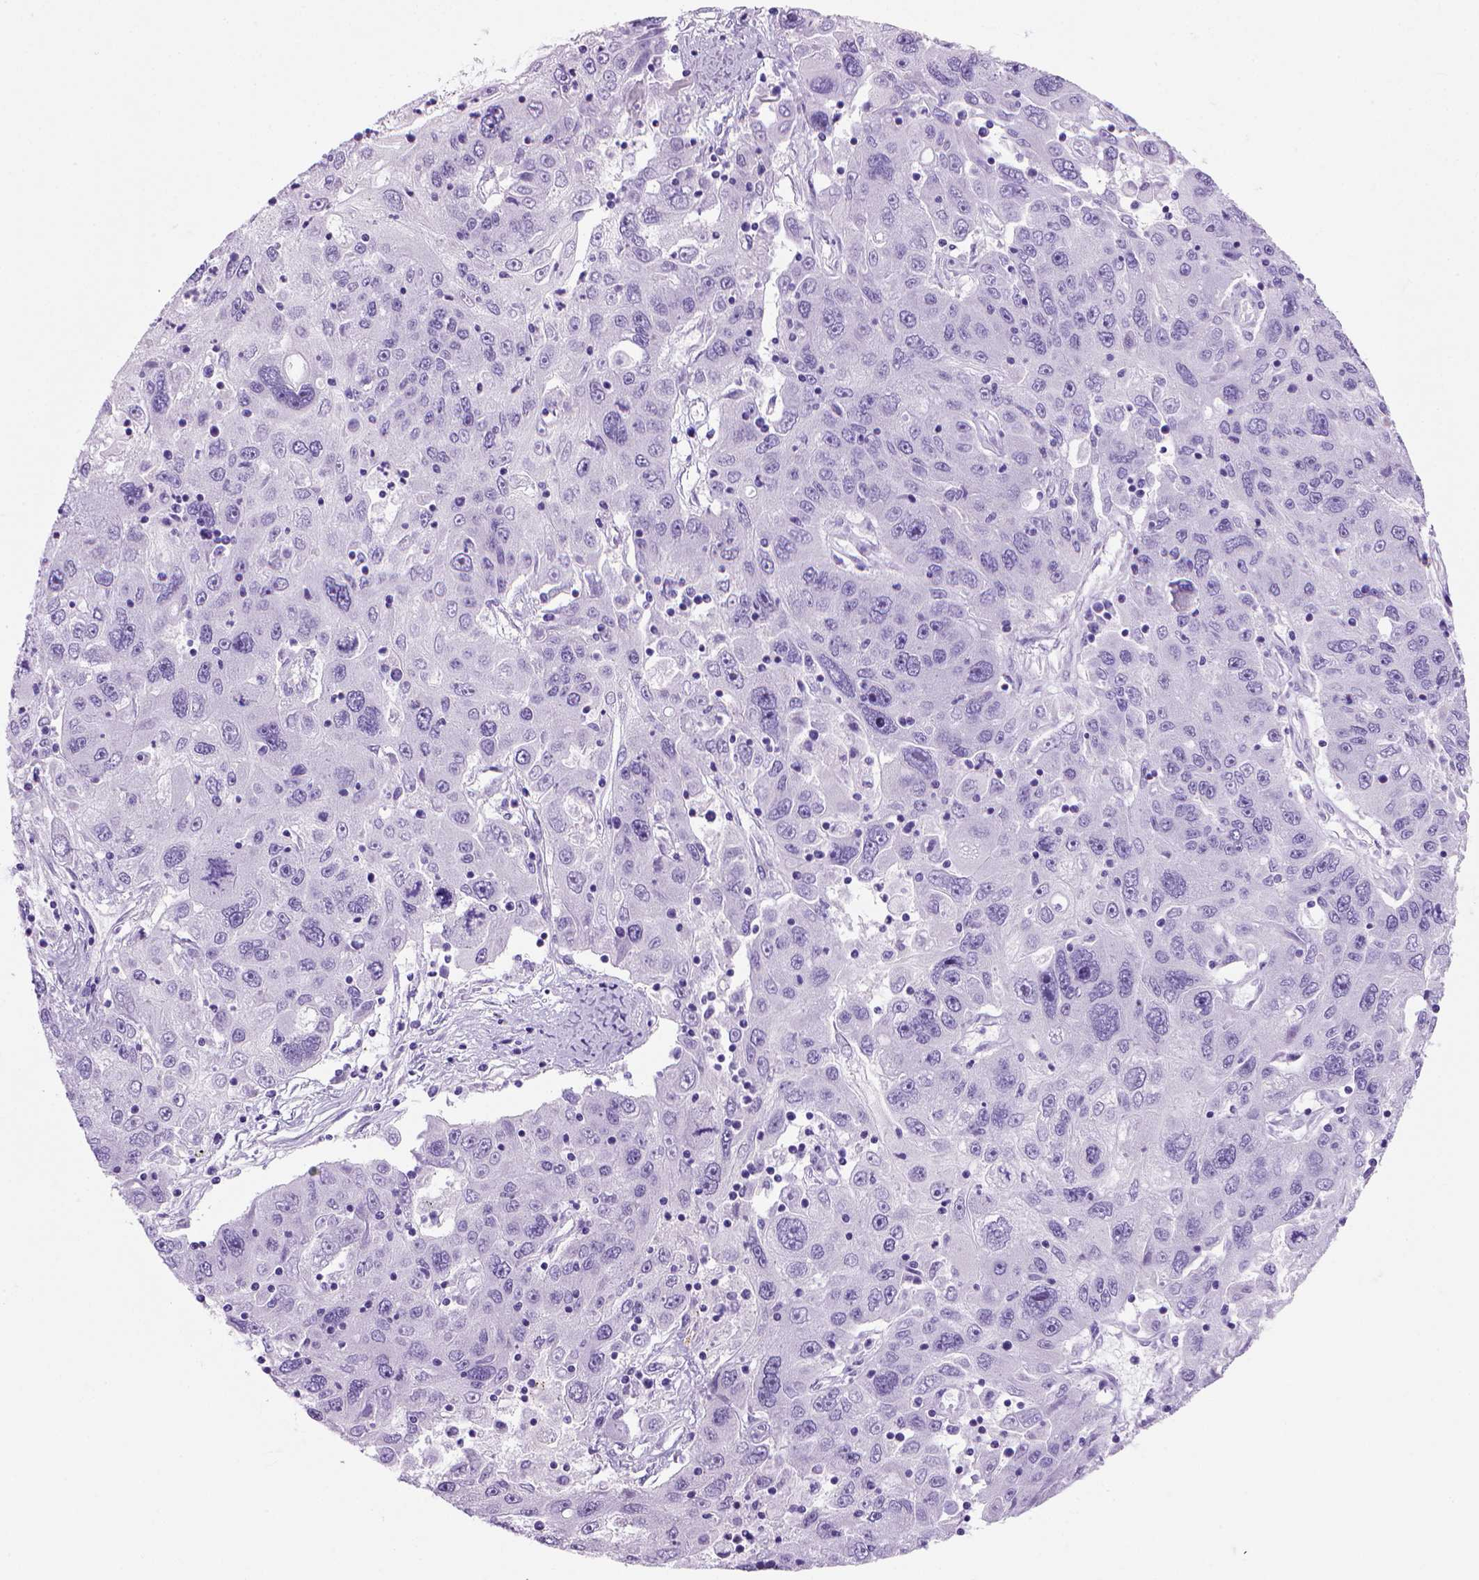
{"staining": {"intensity": "negative", "quantity": "none", "location": "none"}, "tissue": "stomach cancer", "cell_type": "Tumor cells", "image_type": "cancer", "snomed": [{"axis": "morphology", "description": "Adenocarcinoma, NOS"}, {"axis": "topography", "description": "Stomach"}], "caption": "There is no significant positivity in tumor cells of stomach cancer (adenocarcinoma). Brightfield microscopy of immunohistochemistry (IHC) stained with DAB (3,3'-diaminobenzidine) (brown) and hematoxylin (blue), captured at high magnification.", "gene": "ARHGEF33", "patient": {"sex": "male", "age": 56}}